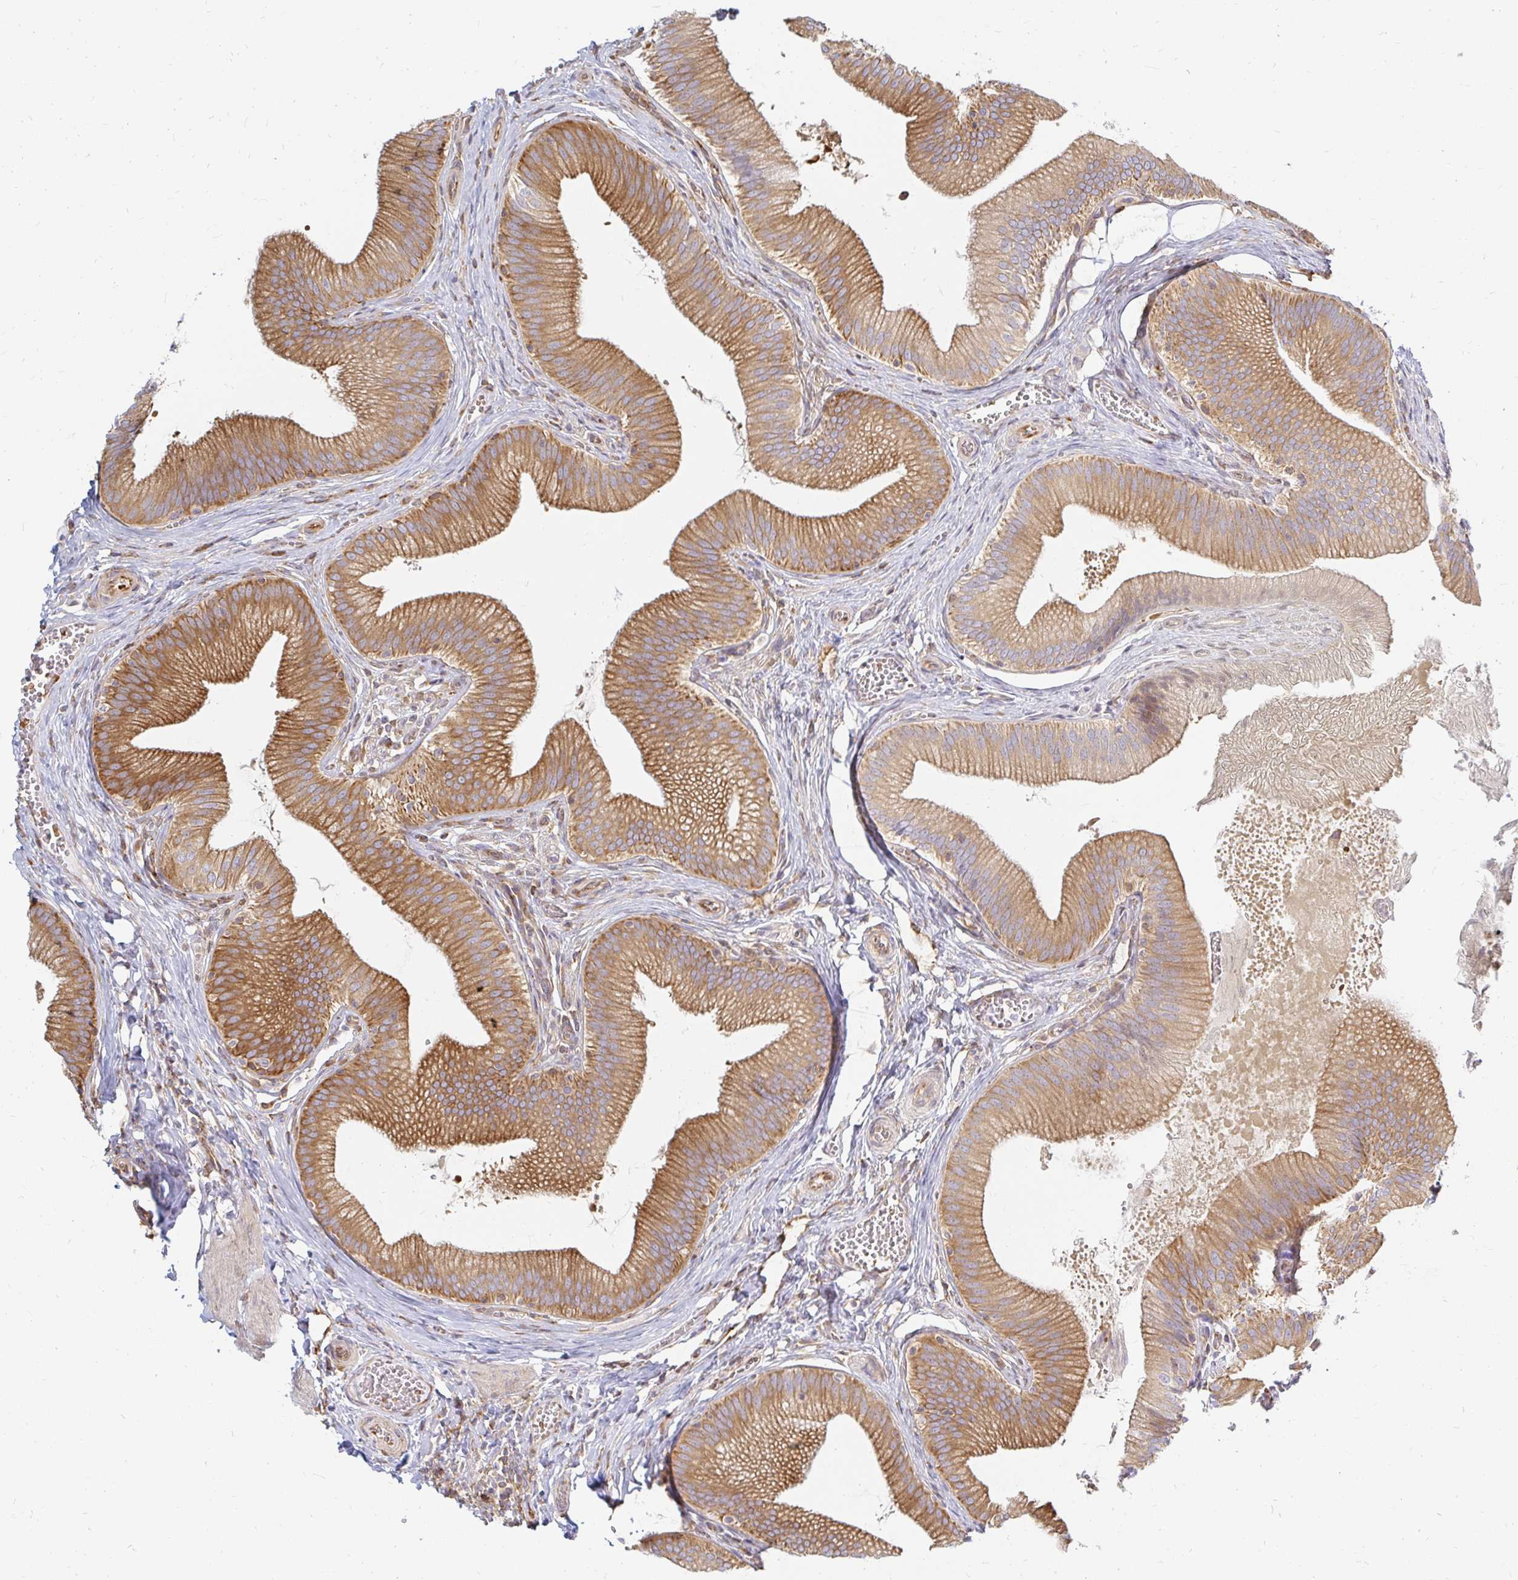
{"staining": {"intensity": "moderate", "quantity": ">75%", "location": "cytoplasmic/membranous"}, "tissue": "gallbladder", "cell_type": "Glandular cells", "image_type": "normal", "snomed": [{"axis": "morphology", "description": "Normal tissue, NOS"}, {"axis": "topography", "description": "Gallbladder"}], "caption": "Human gallbladder stained for a protein (brown) reveals moderate cytoplasmic/membranous positive positivity in about >75% of glandular cells.", "gene": "CAST", "patient": {"sex": "male", "age": 17}}